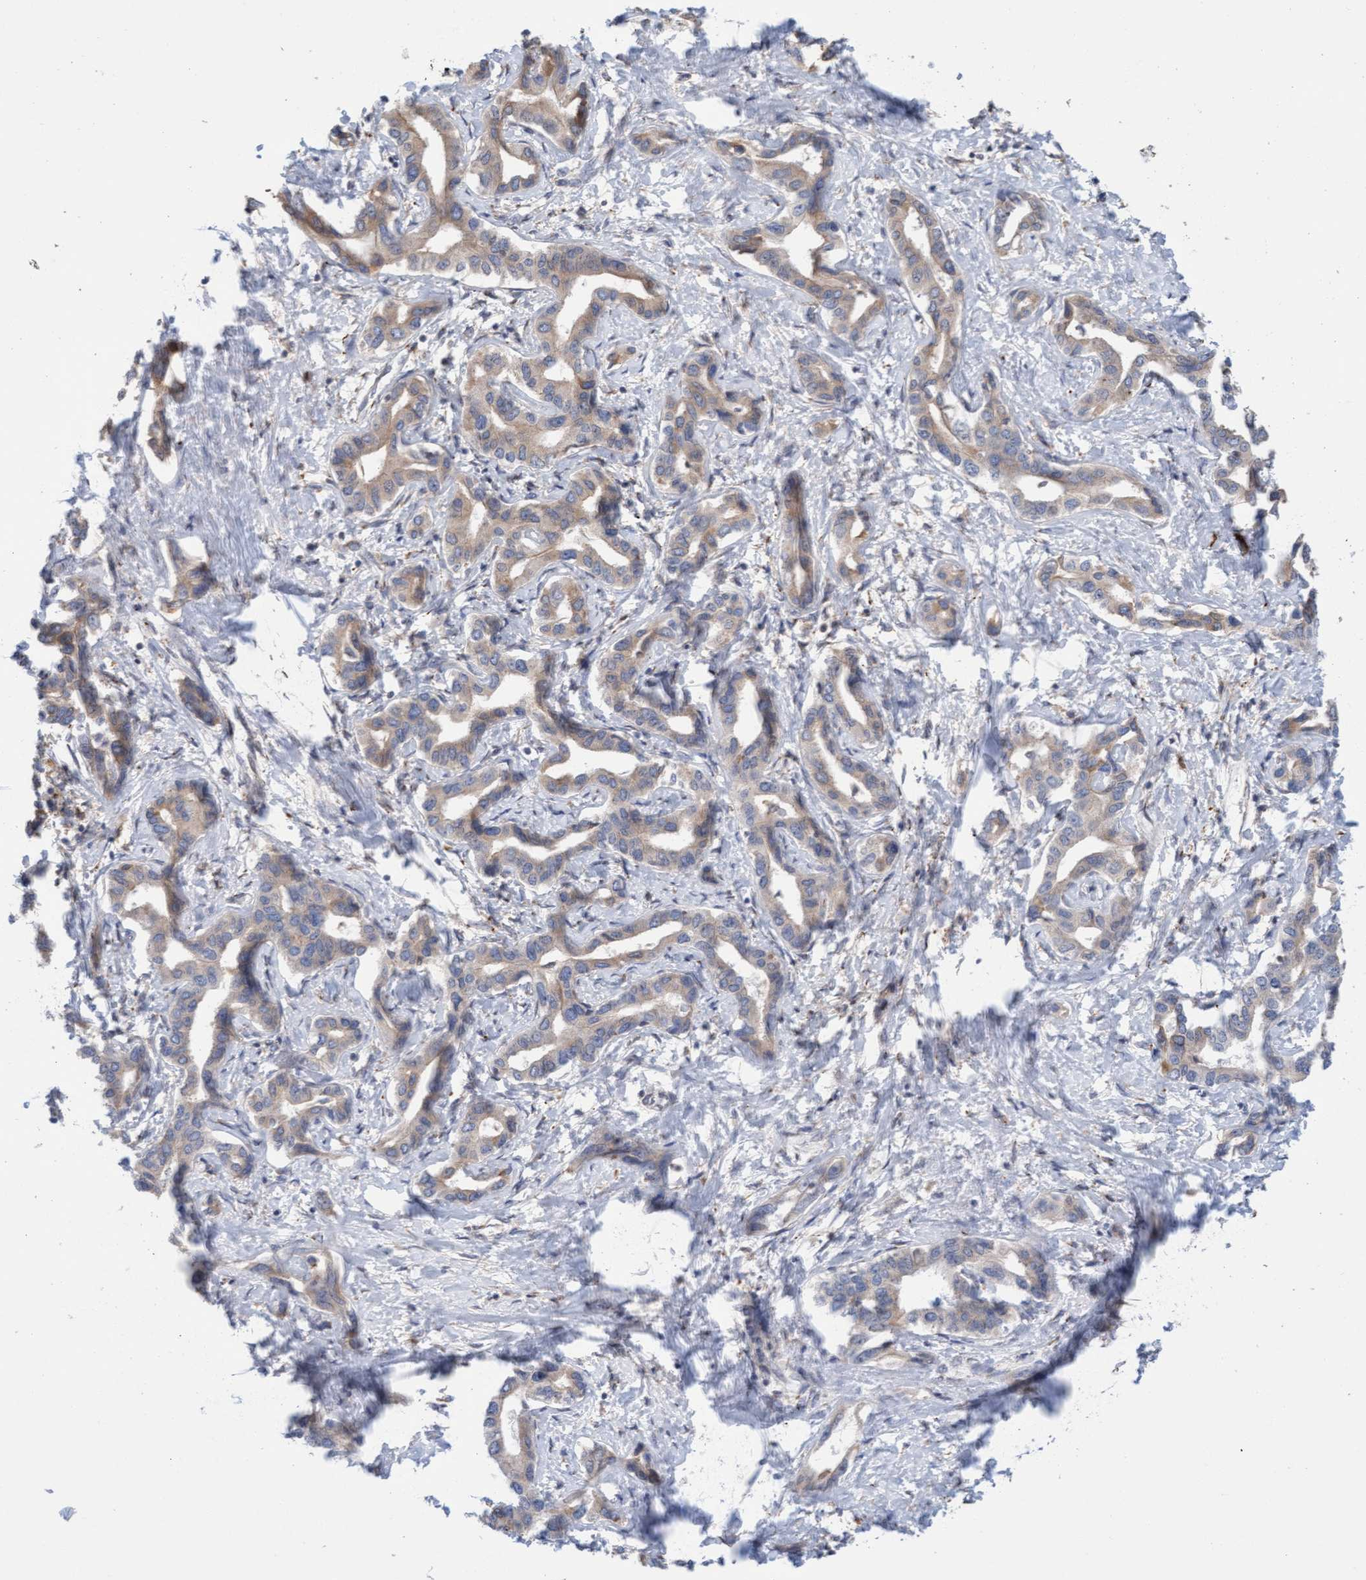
{"staining": {"intensity": "weak", "quantity": "25%-75%", "location": "cytoplasmic/membranous"}, "tissue": "liver cancer", "cell_type": "Tumor cells", "image_type": "cancer", "snomed": [{"axis": "morphology", "description": "Cholangiocarcinoma"}, {"axis": "topography", "description": "Liver"}], "caption": "Protein expression analysis of human liver cholangiocarcinoma reveals weak cytoplasmic/membranous staining in about 25%-75% of tumor cells.", "gene": "MMP8", "patient": {"sex": "male", "age": 59}}